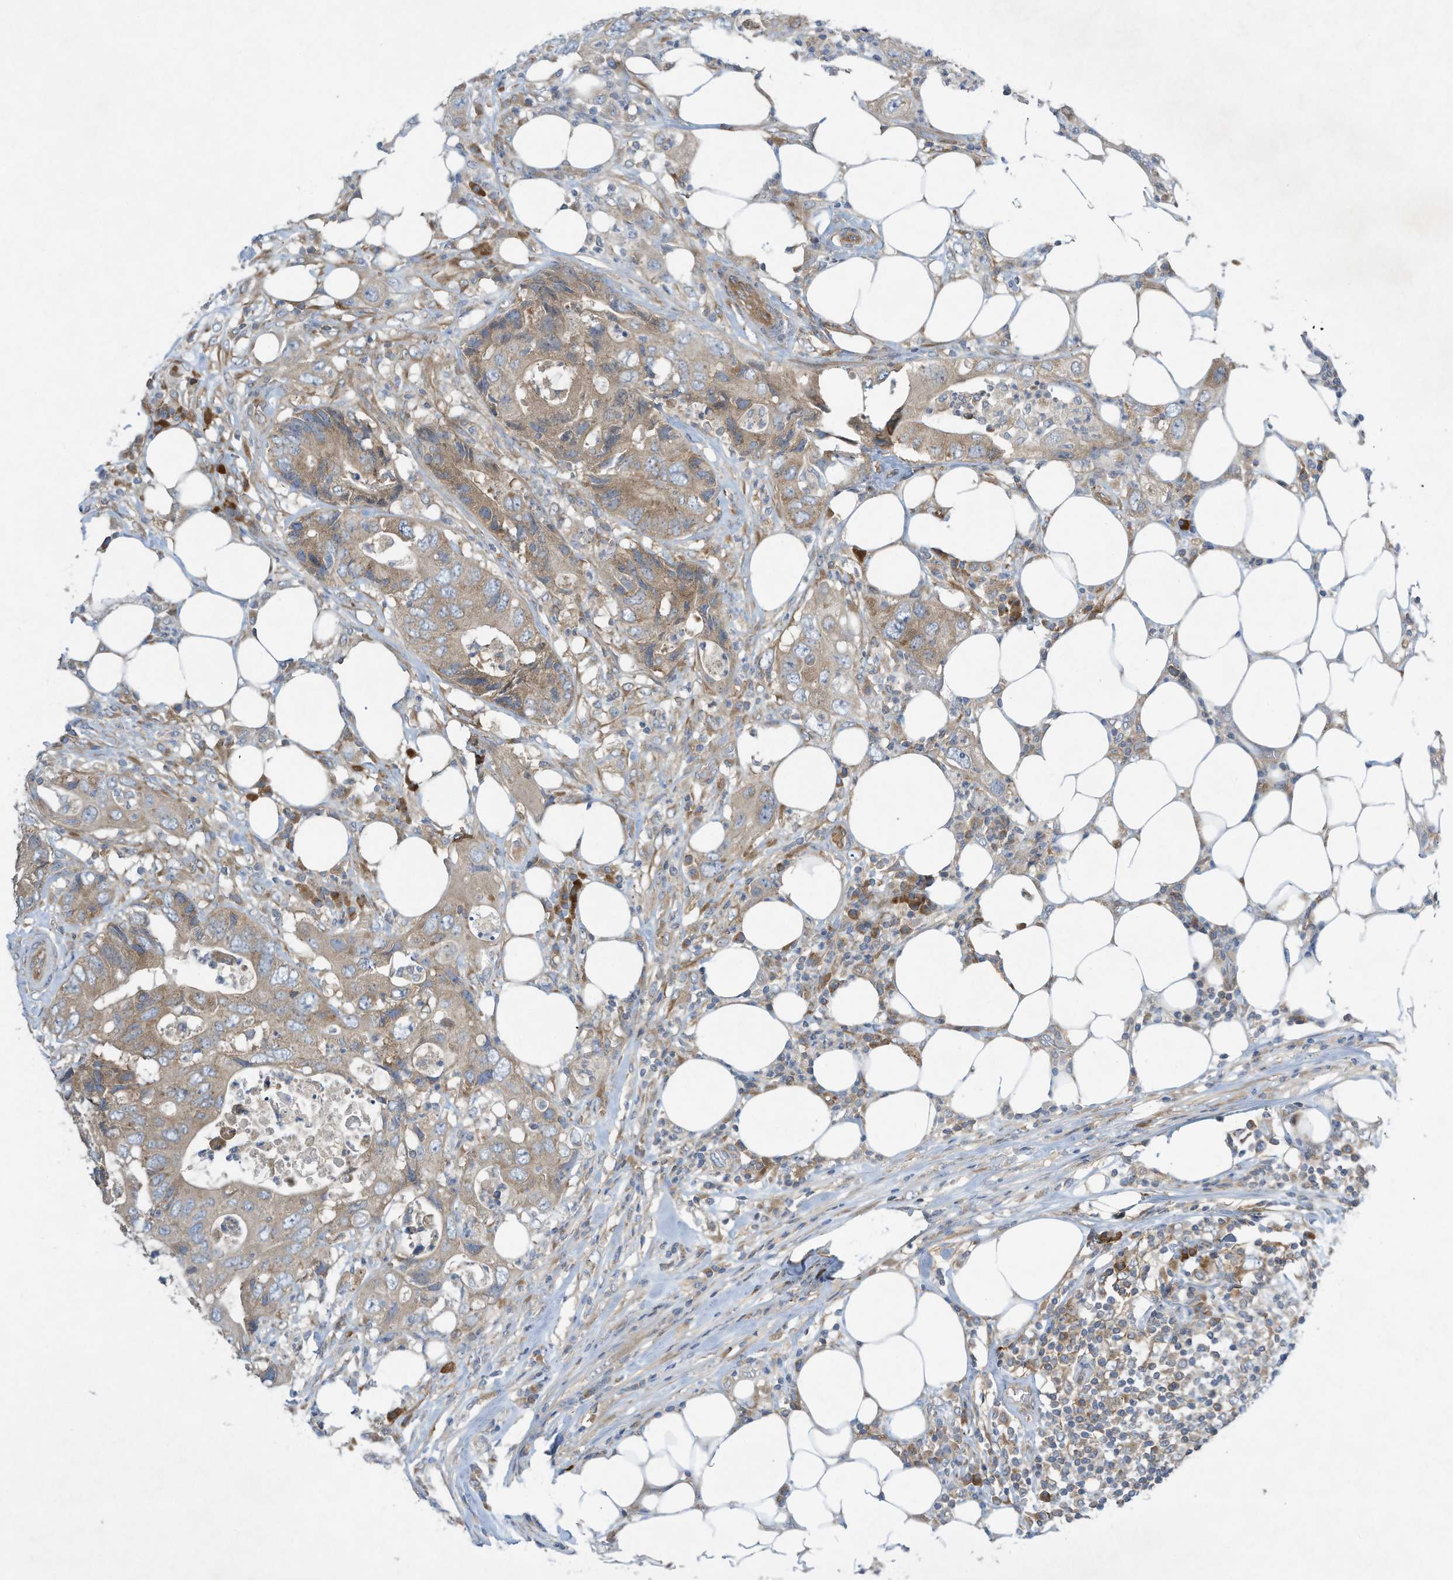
{"staining": {"intensity": "weak", "quantity": ">75%", "location": "cytoplasmic/membranous"}, "tissue": "colorectal cancer", "cell_type": "Tumor cells", "image_type": "cancer", "snomed": [{"axis": "morphology", "description": "Adenocarcinoma, NOS"}, {"axis": "topography", "description": "Colon"}], "caption": "Brown immunohistochemical staining in human colorectal adenocarcinoma exhibits weak cytoplasmic/membranous expression in approximately >75% of tumor cells.", "gene": "SYNJ2", "patient": {"sex": "male", "age": 71}}